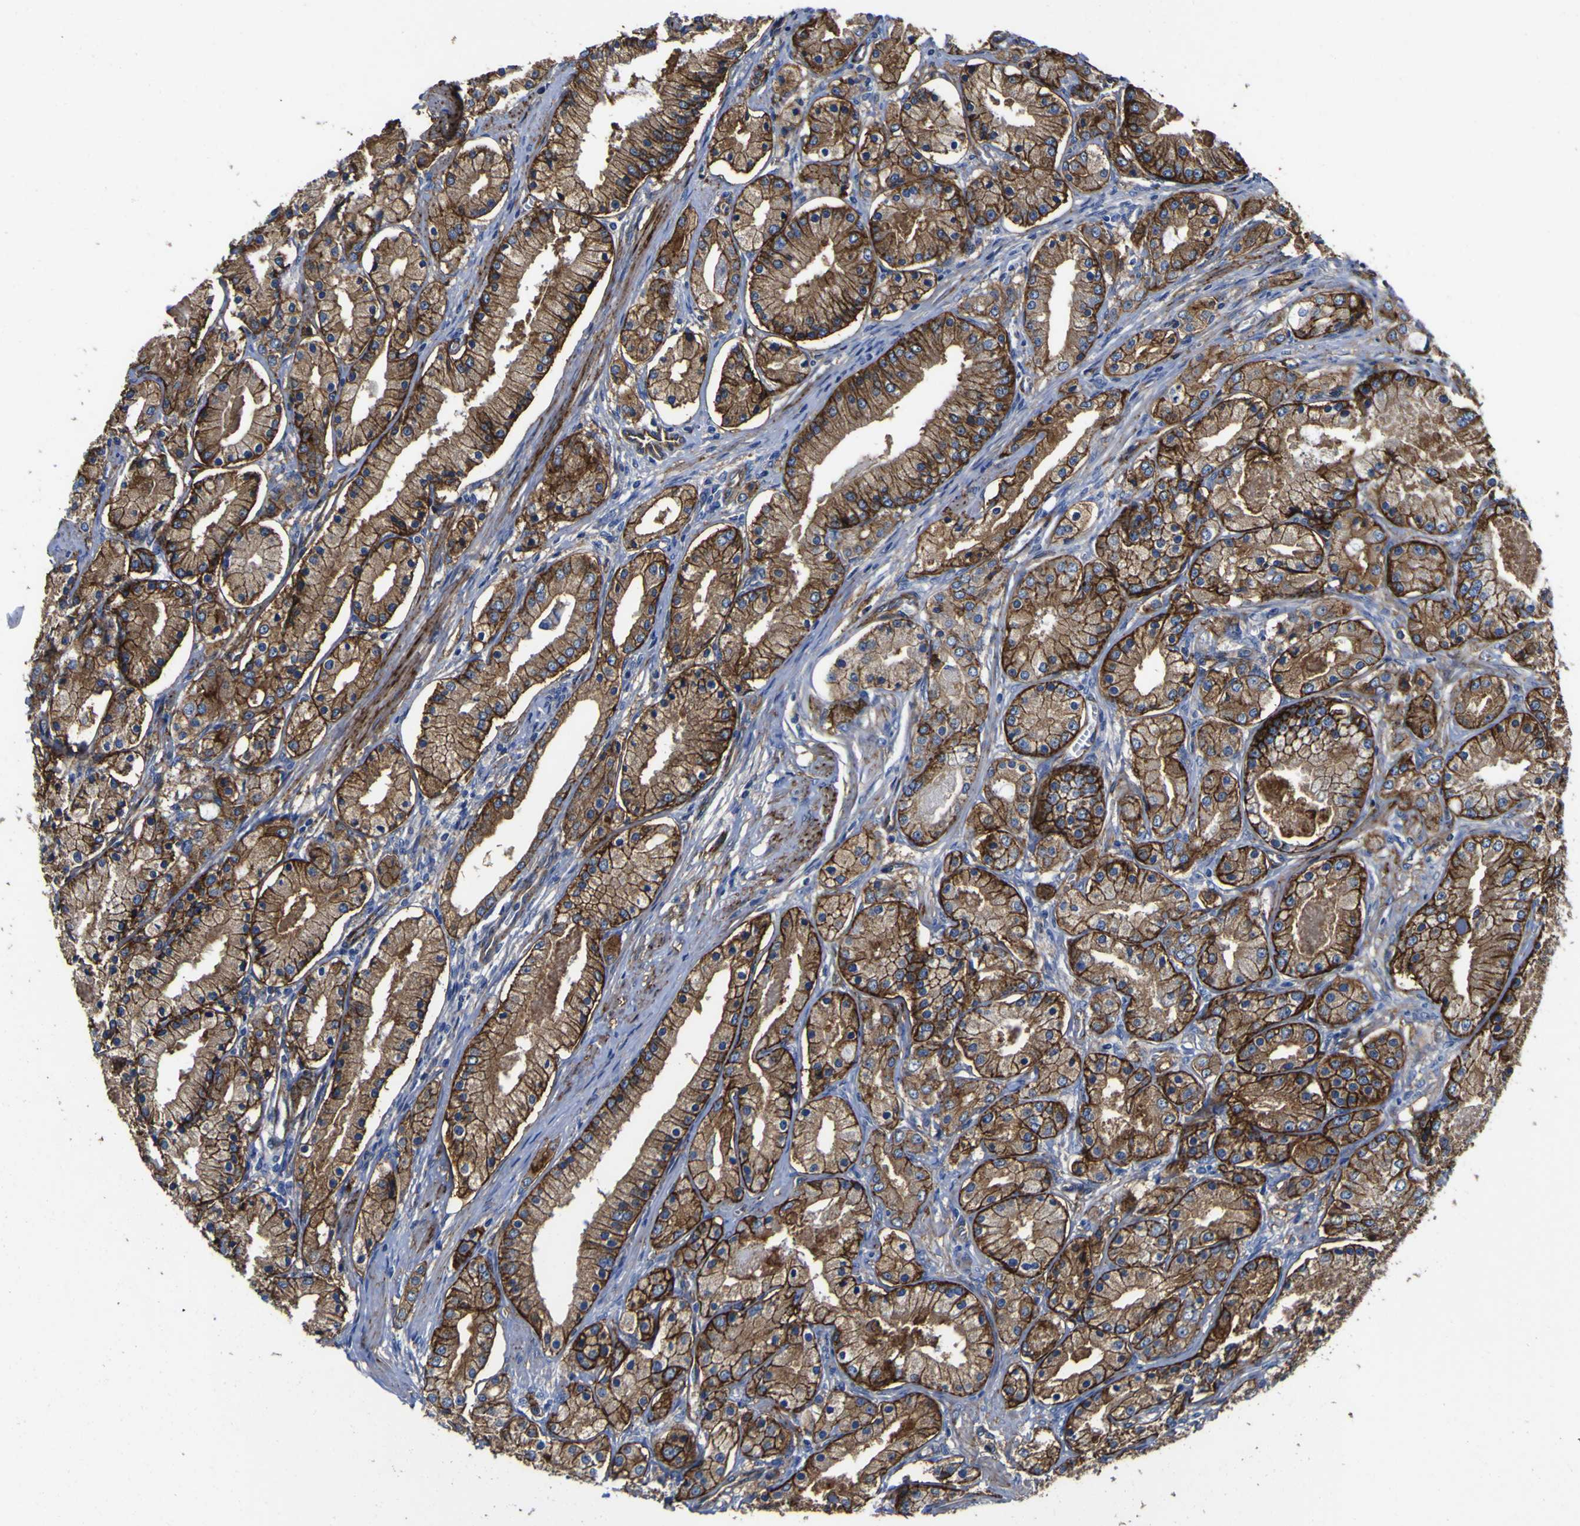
{"staining": {"intensity": "moderate", "quantity": ">75%", "location": "cytoplasmic/membranous"}, "tissue": "prostate cancer", "cell_type": "Tumor cells", "image_type": "cancer", "snomed": [{"axis": "morphology", "description": "Adenocarcinoma, High grade"}, {"axis": "topography", "description": "Prostate"}], "caption": "A high-resolution image shows IHC staining of prostate cancer, which shows moderate cytoplasmic/membranous staining in about >75% of tumor cells.", "gene": "CD151", "patient": {"sex": "male", "age": 66}}